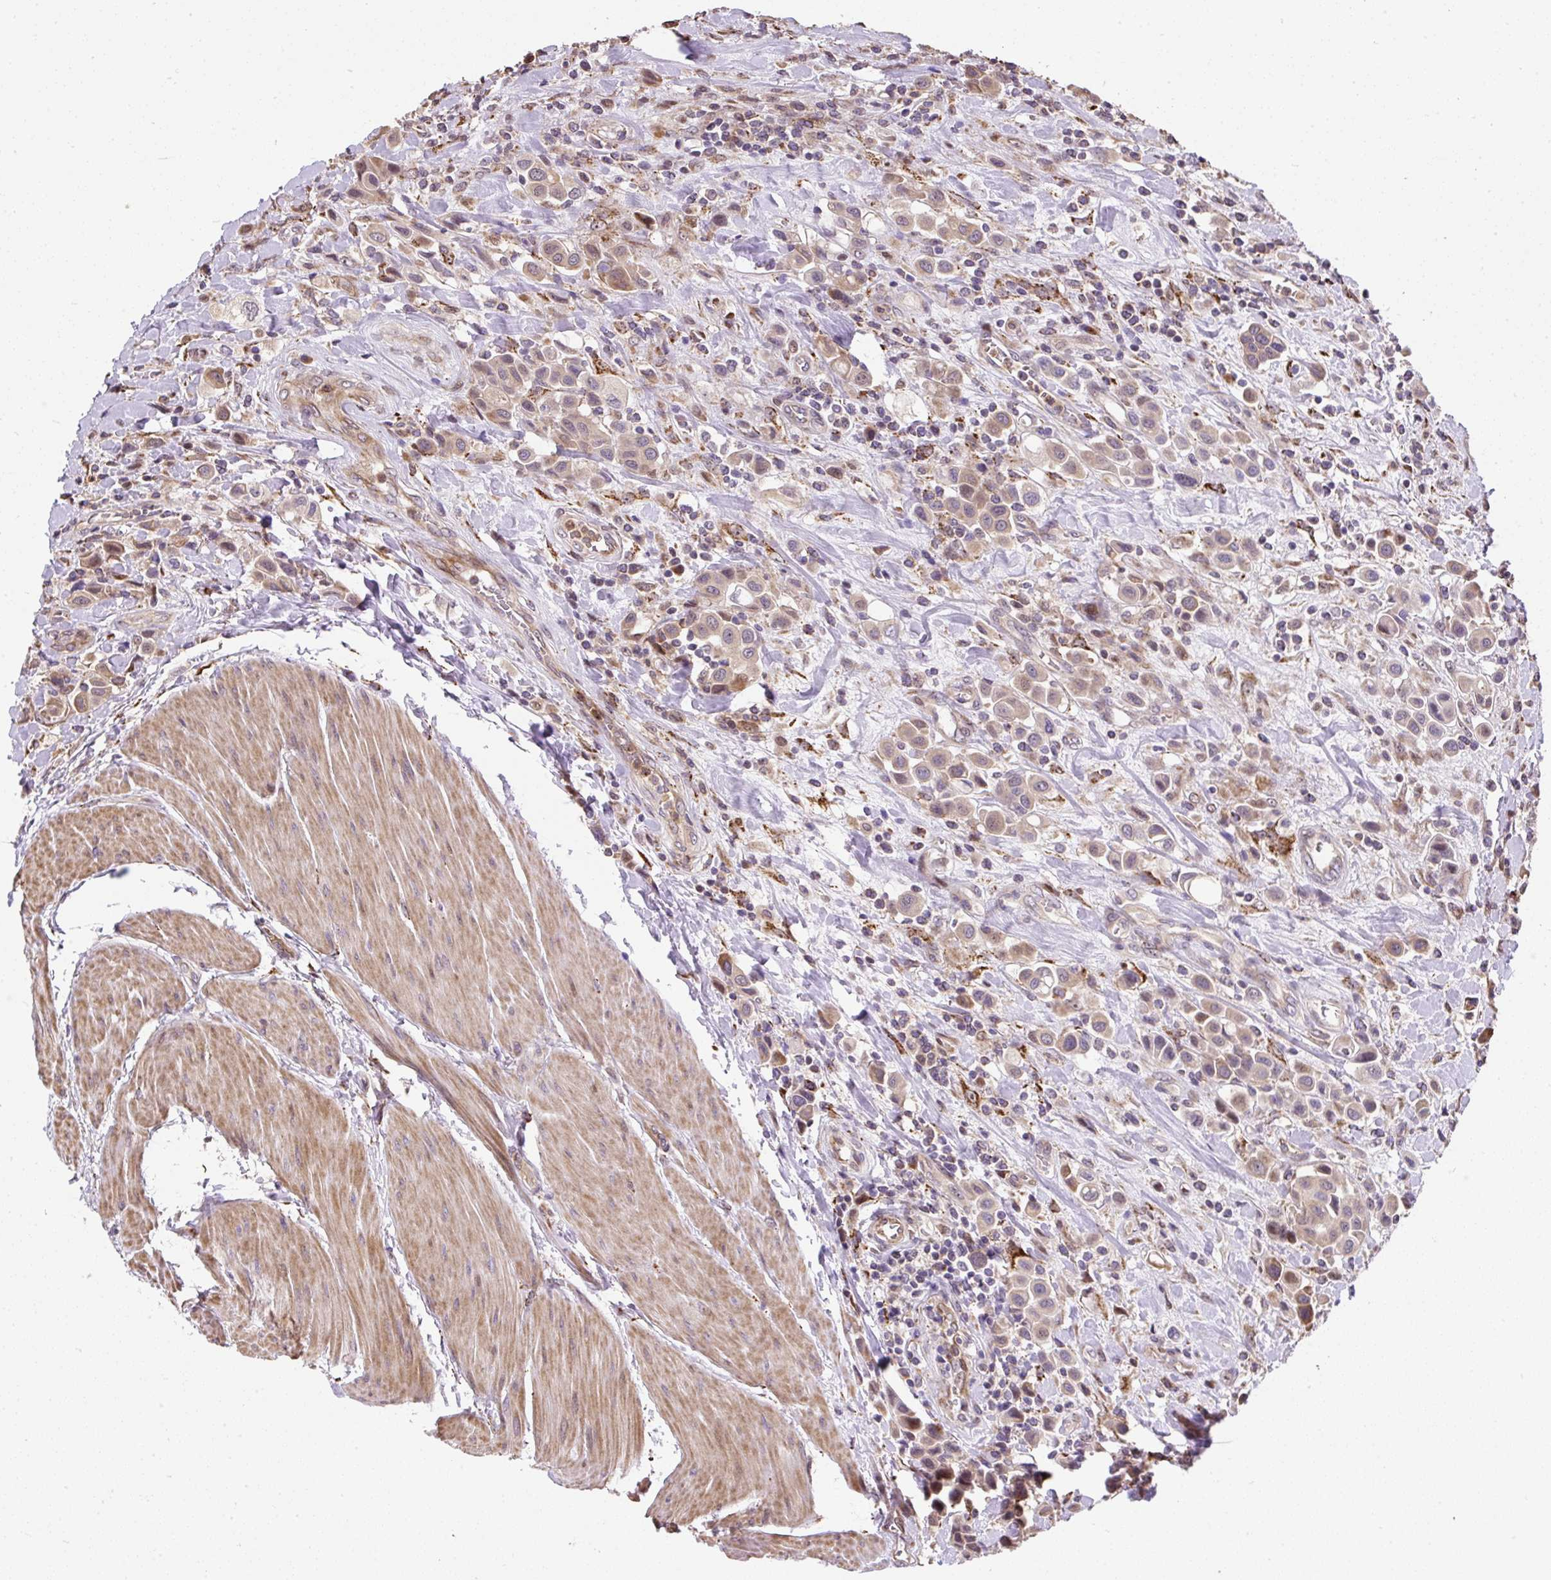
{"staining": {"intensity": "weak", "quantity": "25%-75%", "location": "cytoplasmic/membranous"}, "tissue": "urothelial cancer", "cell_type": "Tumor cells", "image_type": "cancer", "snomed": [{"axis": "morphology", "description": "Urothelial carcinoma, High grade"}, {"axis": "topography", "description": "Urinary bladder"}], "caption": "Immunohistochemistry (IHC) photomicrograph of human urothelial carcinoma (high-grade) stained for a protein (brown), which demonstrates low levels of weak cytoplasmic/membranous staining in about 25%-75% of tumor cells.", "gene": "PUS7L", "patient": {"sex": "male", "age": 50}}